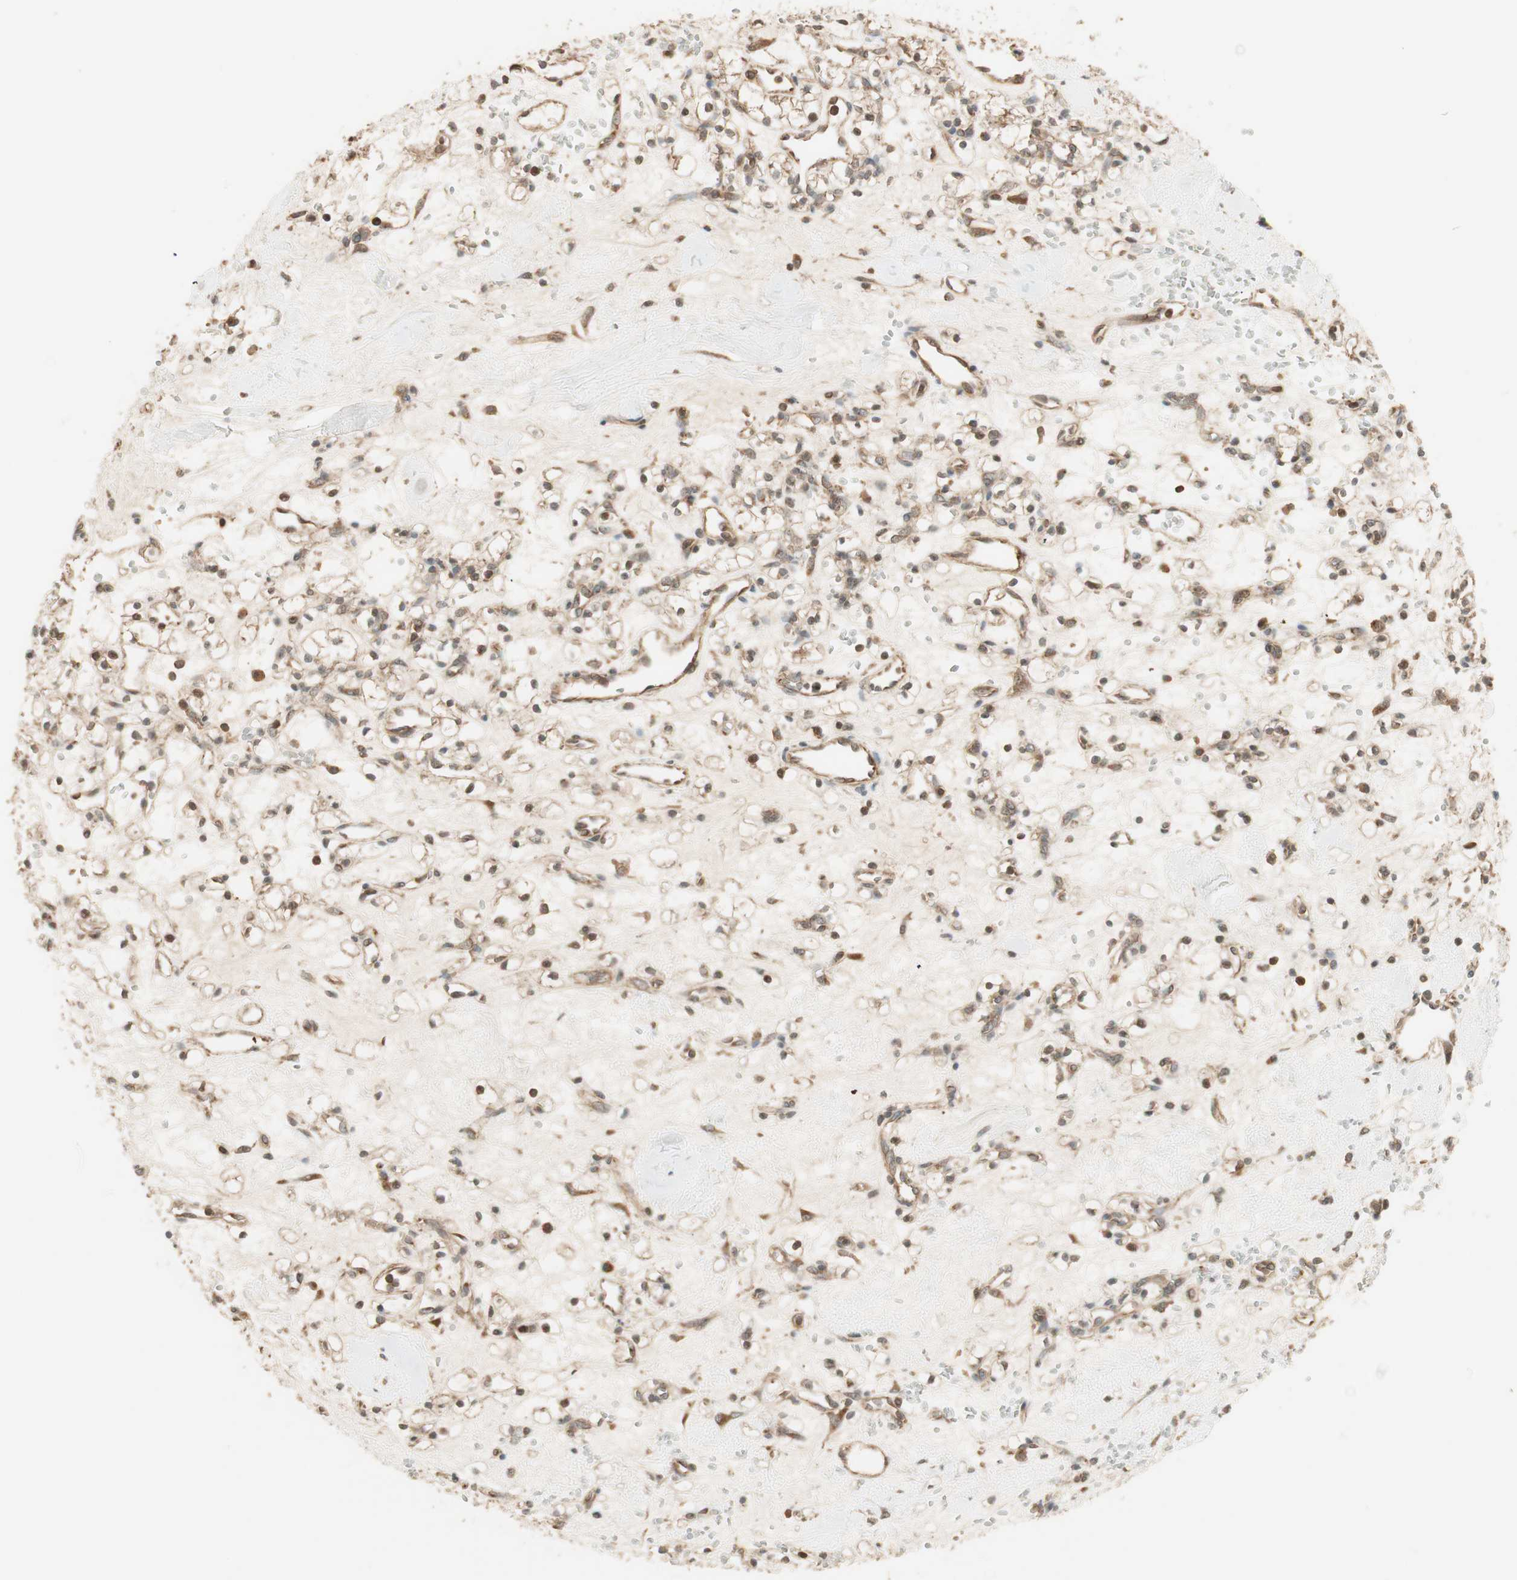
{"staining": {"intensity": "moderate", "quantity": ">75%", "location": "cytoplasmic/membranous,nuclear"}, "tissue": "renal cancer", "cell_type": "Tumor cells", "image_type": "cancer", "snomed": [{"axis": "morphology", "description": "Adenocarcinoma, NOS"}, {"axis": "topography", "description": "Kidney"}], "caption": "High-power microscopy captured an immunohistochemistry photomicrograph of renal adenocarcinoma, revealing moderate cytoplasmic/membranous and nuclear staining in approximately >75% of tumor cells.", "gene": "CNOT4", "patient": {"sex": "female", "age": 60}}